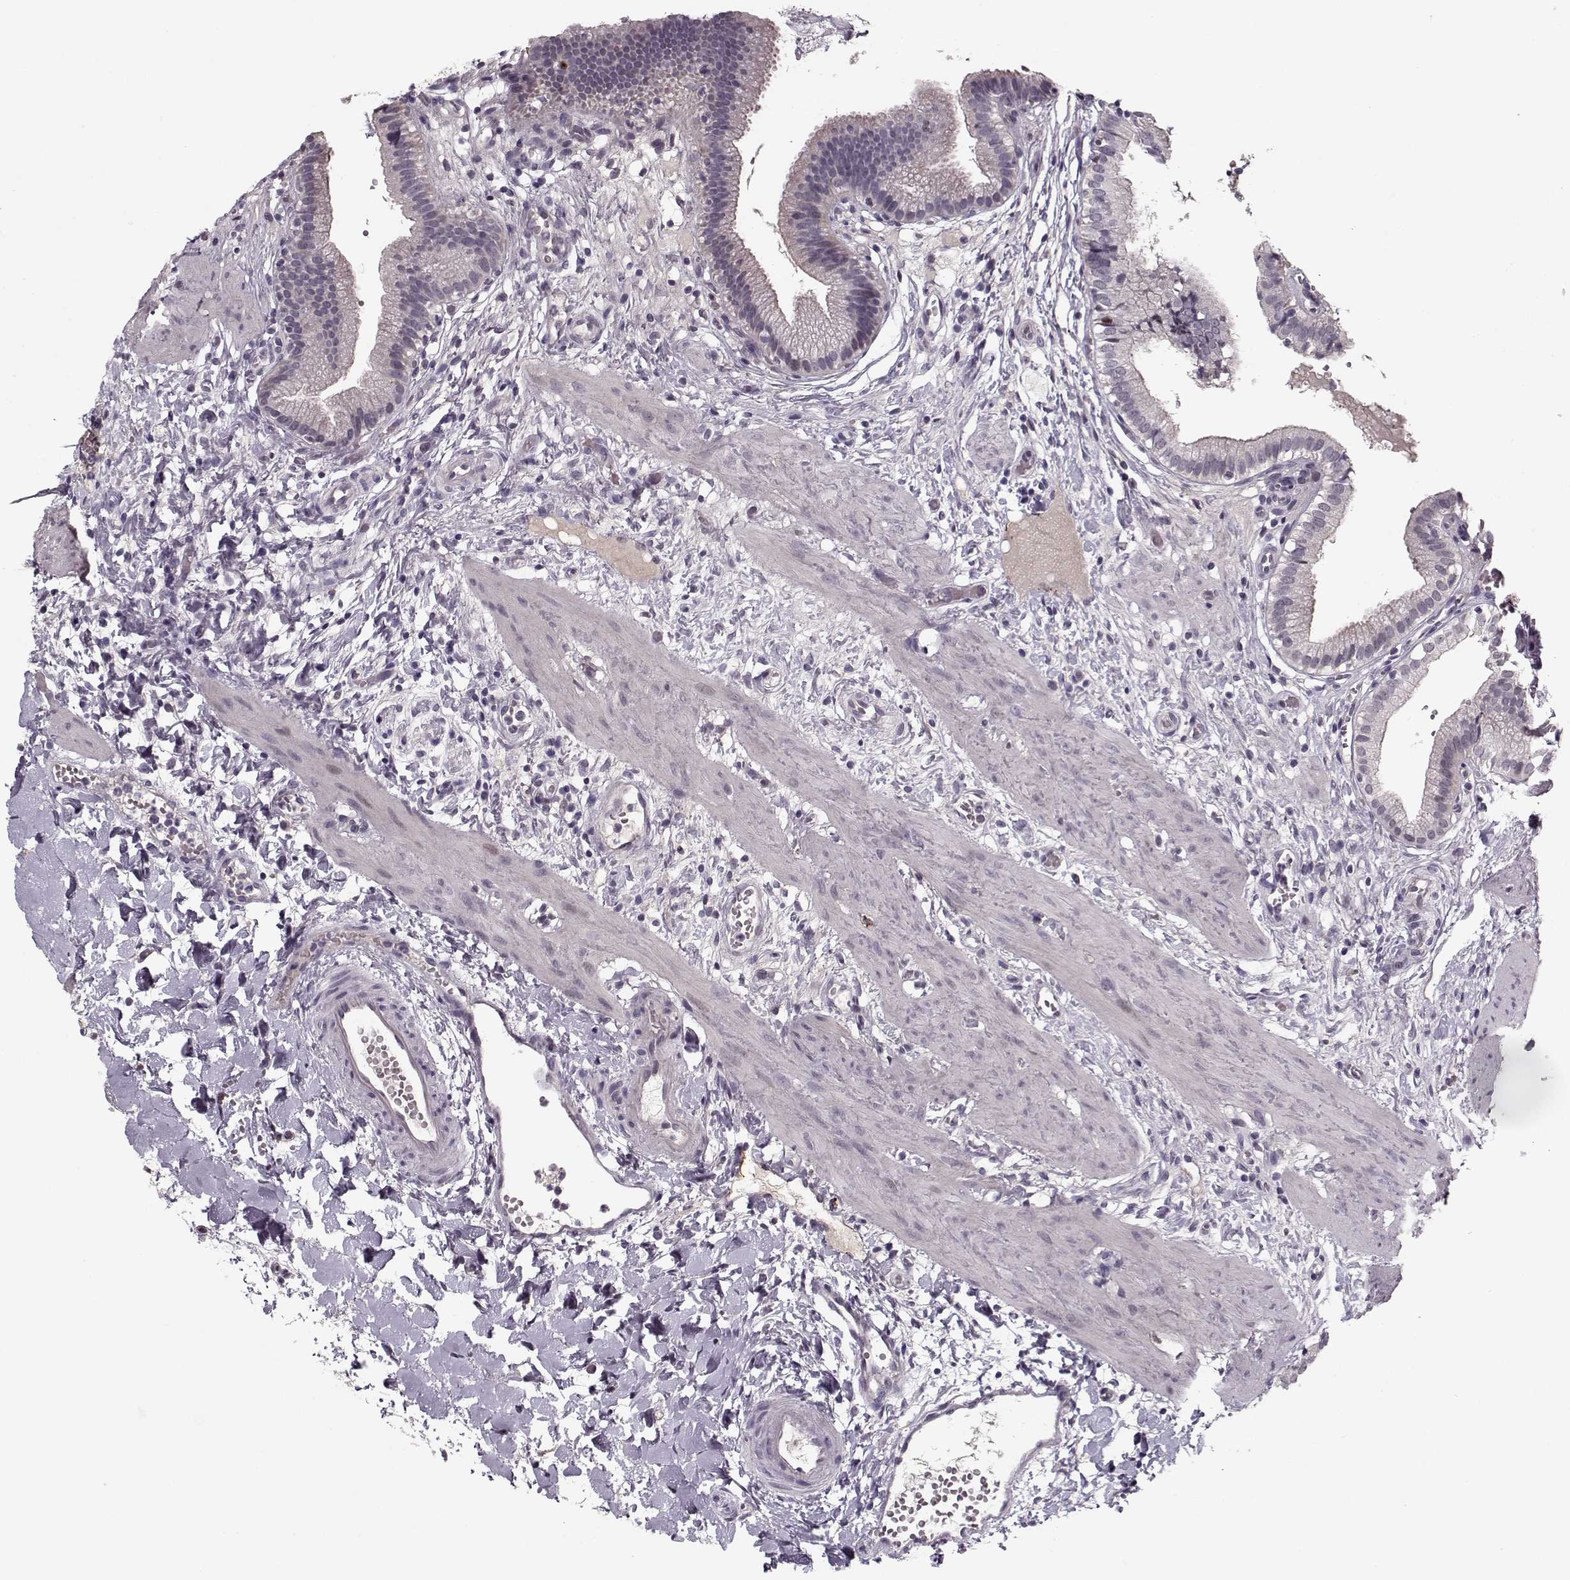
{"staining": {"intensity": "weak", "quantity": "<25%", "location": "cytoplasmic/membranous"}, "tissue": "gallbladder", "cell_type": "Glandular cells", "image_type": "normal", "snomed": [{"axis": "morphology", "description": "Normal tissue, NOS"}, {"axis": "topography", "description": "Gallbladder"}], "caption": "The immunohistochemistry image has no significant positivity in glandular cells of gallbladder. (Brightfield microscopy of DAB (3,3'-diaminobenzidine) immunohistochemistry at high magnification).", "gene": "DNAI3", "patient": {"sex": "female", "age": 24}}